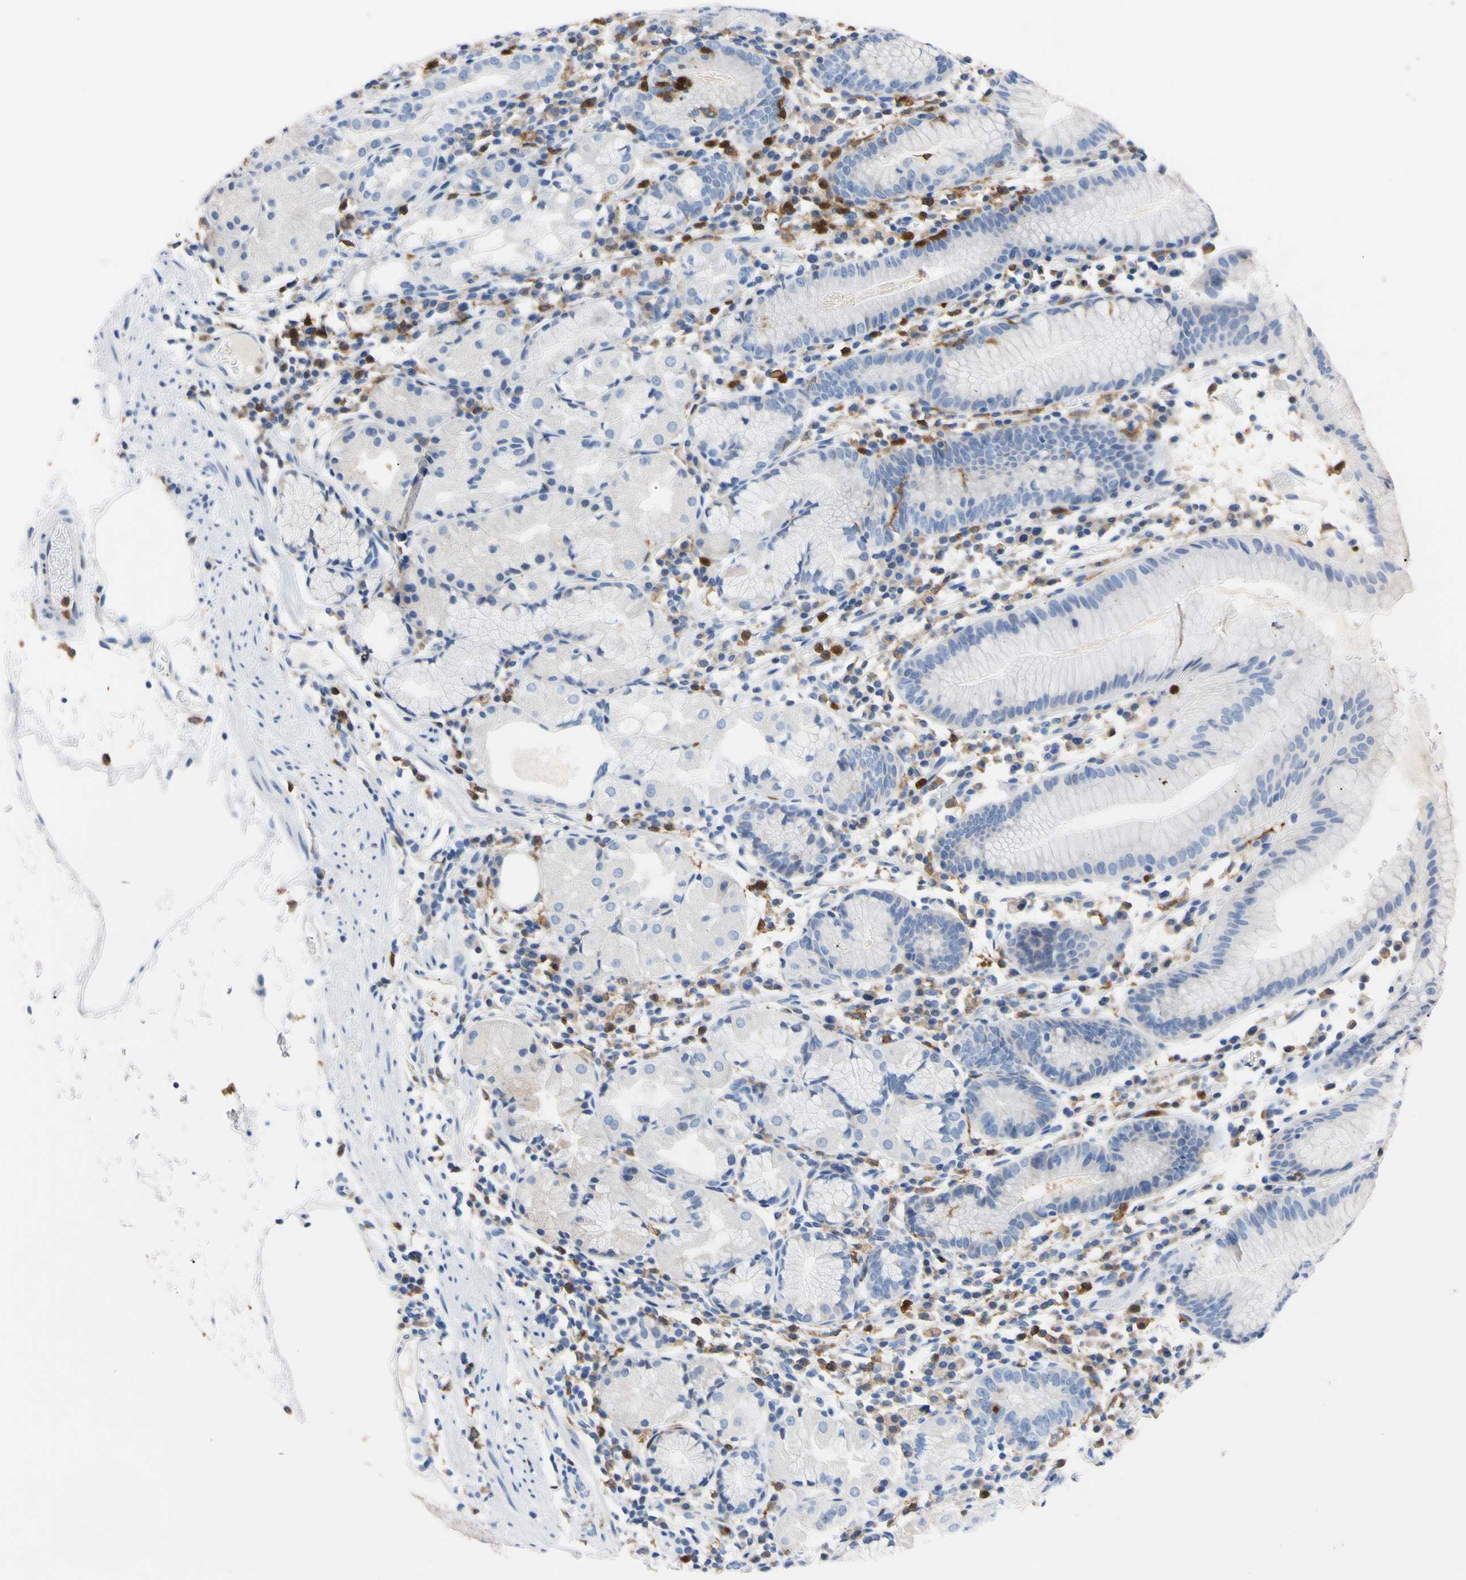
{"staining": {"intensity": "negative", "quantity": "none", "location": "none"}, "tissue": "stomach", "cell_type": "Glandular cells", "image_type": "normal", "snomed": [{"axis": "morphology", "description": "Normal tissue, NOS"}, {"axis": "topography", "description": "Stomach"}, {"axis": "topography", "description": "Stomach, lower"}], "caption": "Photomicrograph shows no protein expression in glandular cells of normal stomach.", "gene": "NCF4", "patient": {"sex": "female", "age": 75}}